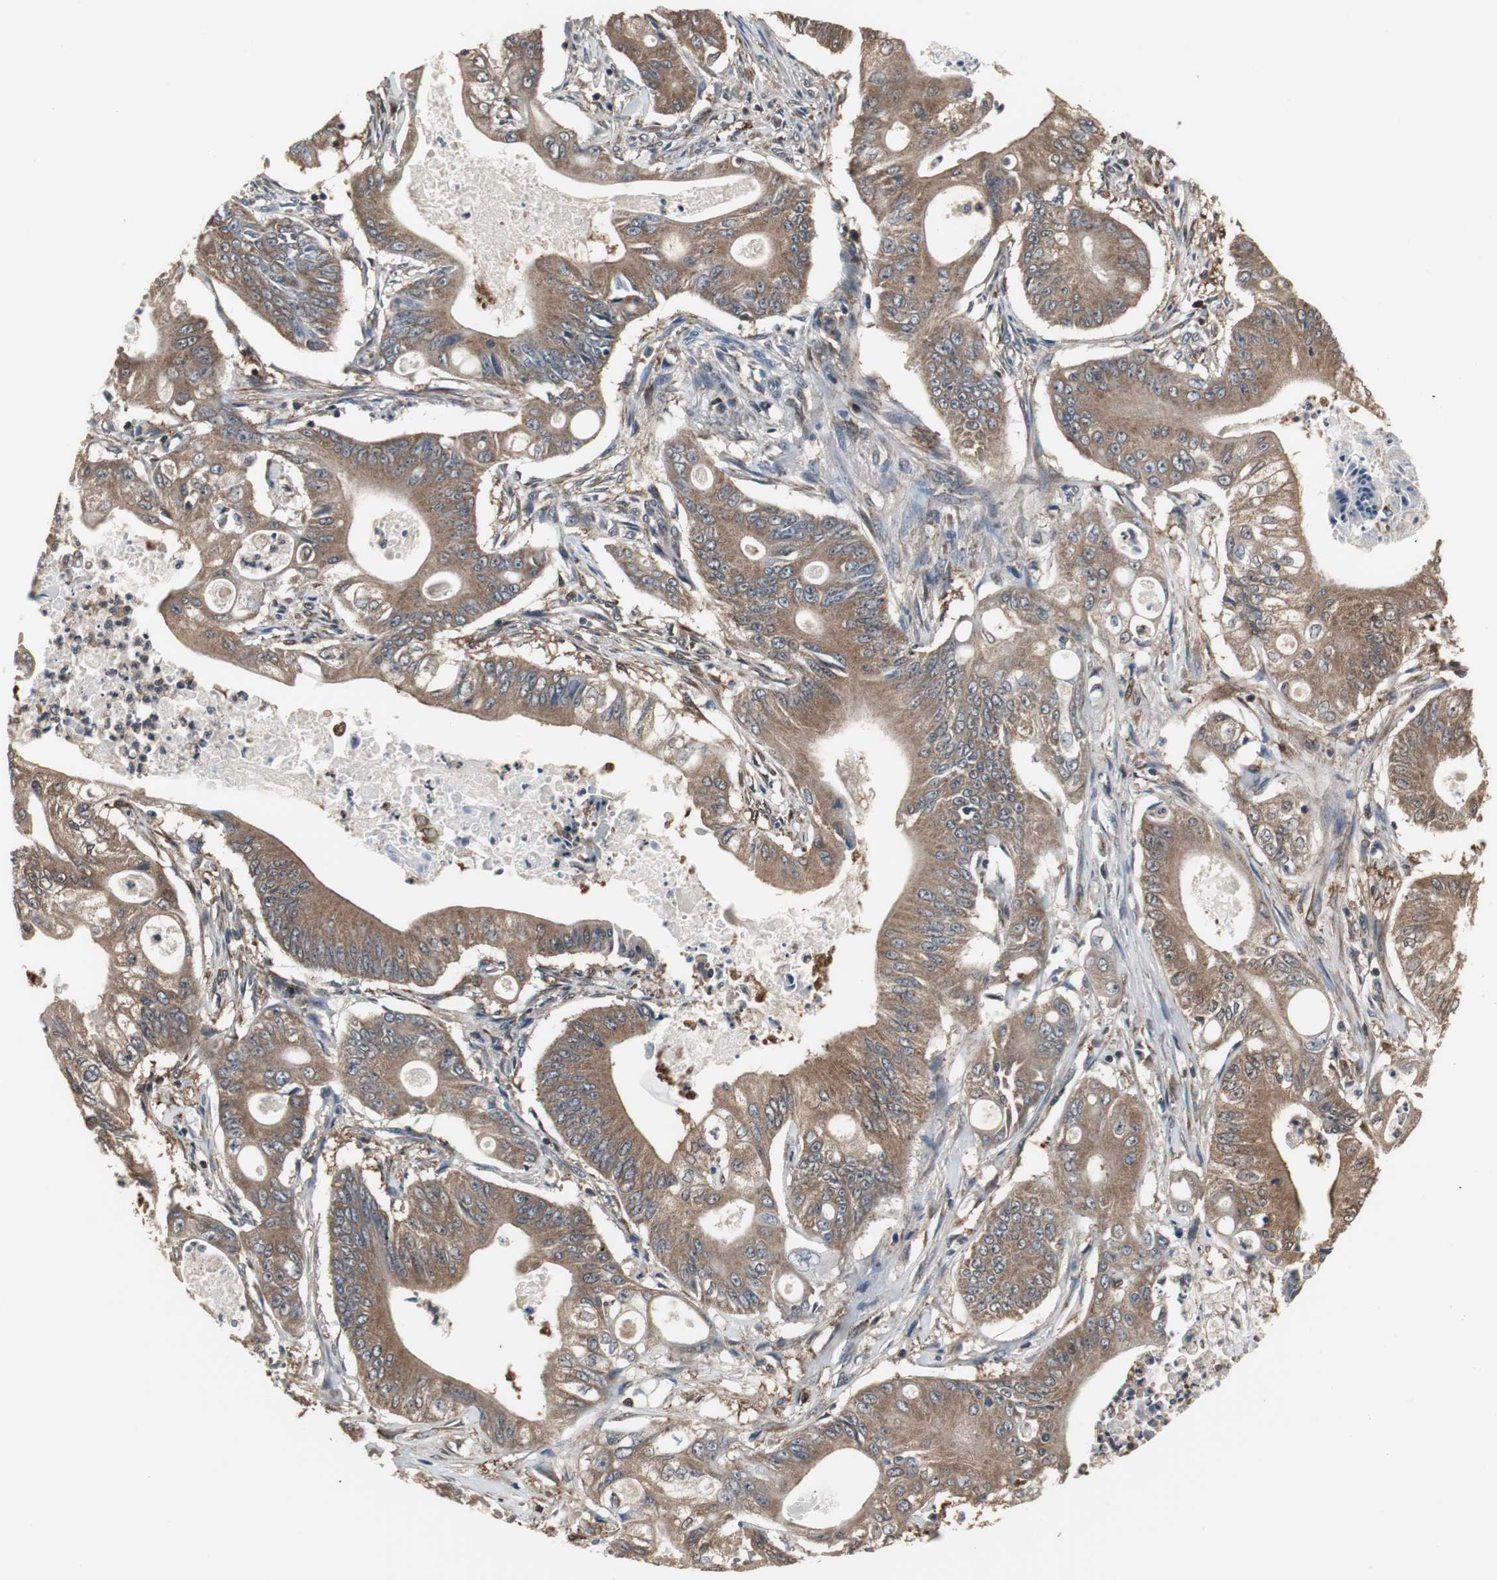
{"staining": {"intensity": "moderate", "quantity": ">75%", "location": "cytoplasmic/membranous"}, "tissue": "pancreatic cancer", "cell_type": "Tumor cells", "image_type": "cancer", "snomed": [{"axis": "morphology", "description": "Normal tissue, NOS"}, {"axis": "topography", "description": "Lymph node"}], "caption": "Immunohistochemical staining of human pancreatic cancer demonstrates moderate cytoplasmic/membranous protein positivity in about >75% of tumor cells. (DAB IHC with brightfield microscopy, high magnification).", "gene": "ZSCAN22", "patient": {"sex": "male", "age": 62}}